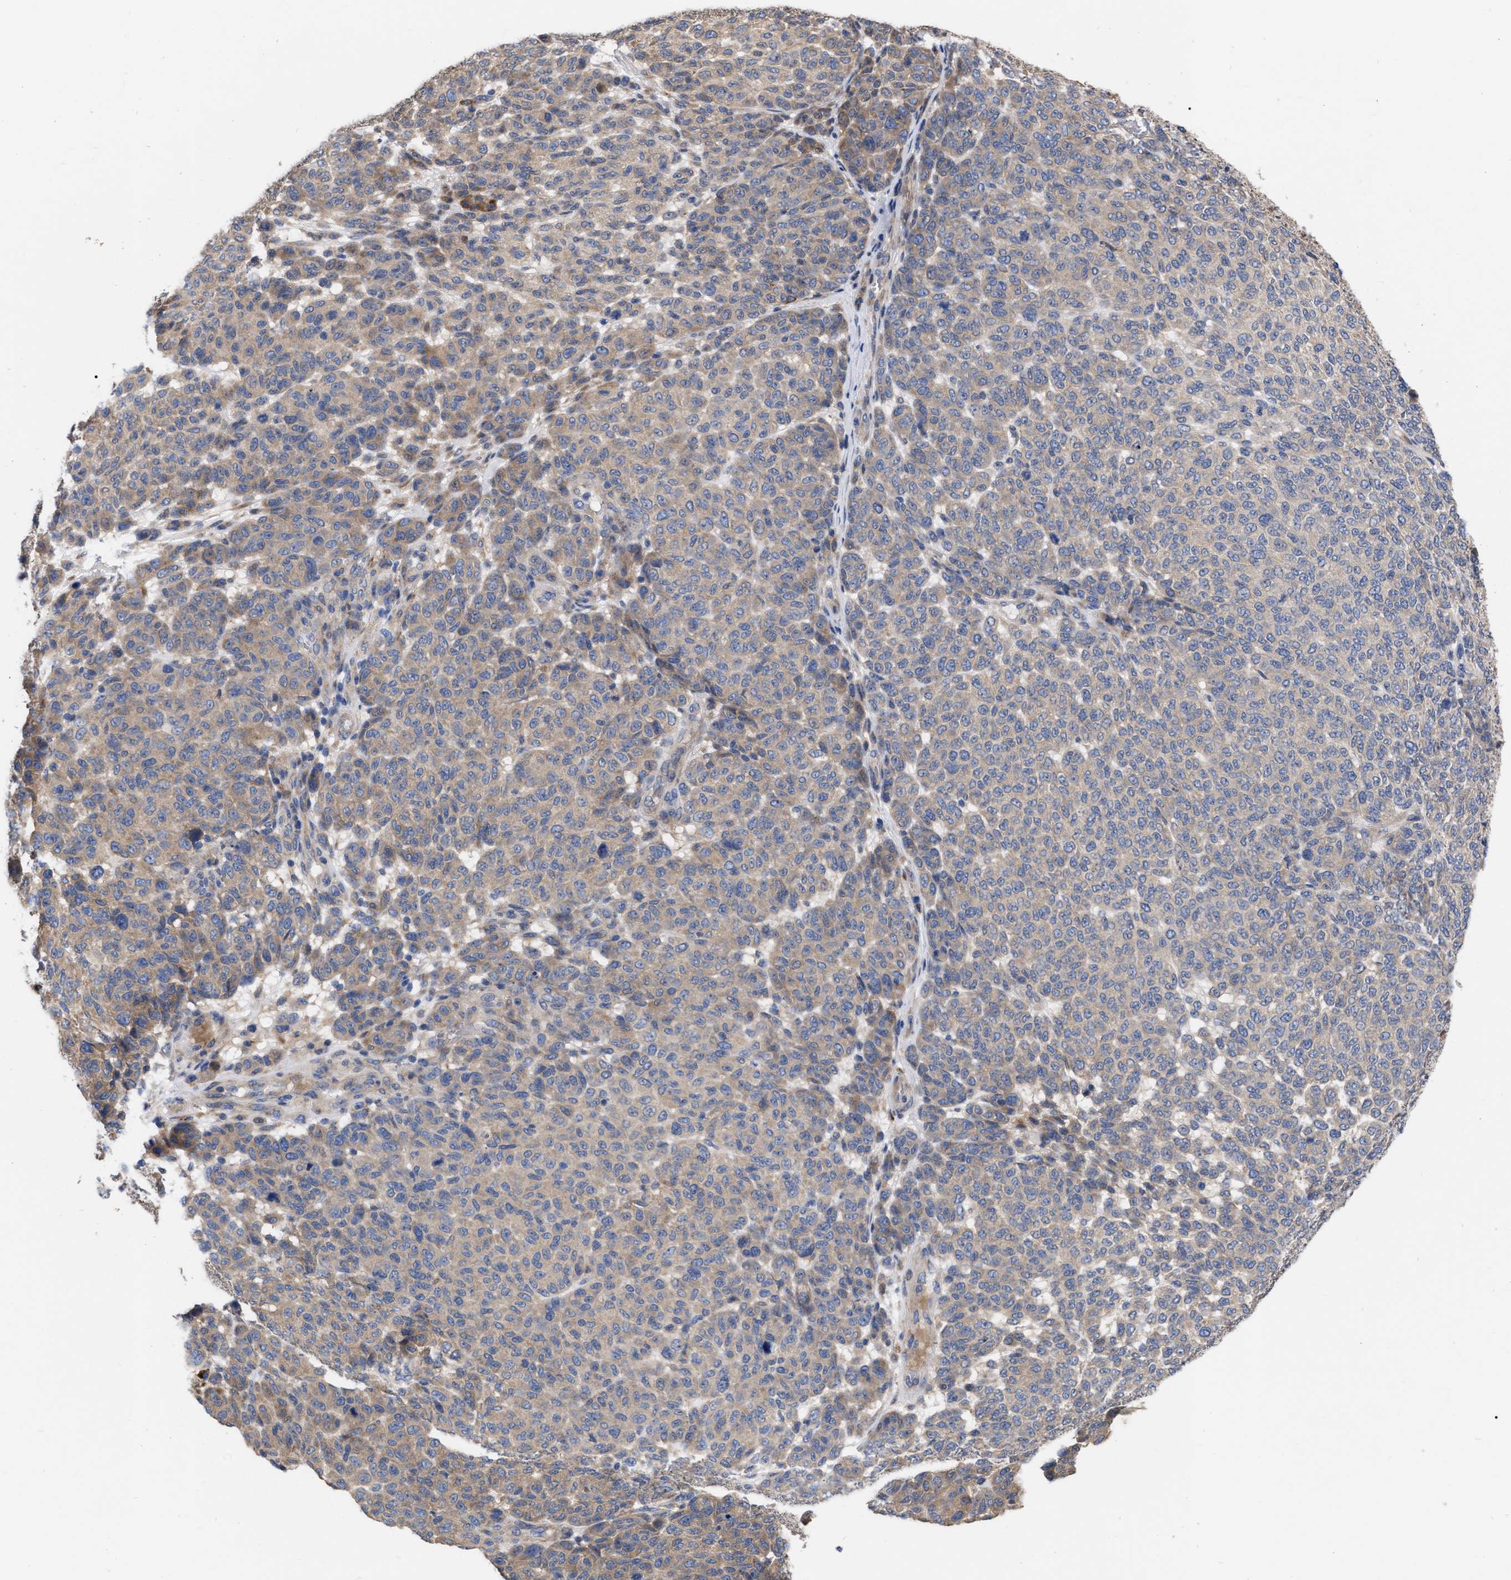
{"staining": {"intensity": "weak", "quantity": "<25%", "location": "cytoplasmic/membranous"}, "tissue": "melanoma", "cell_type": "Tumor cells", "image_type": "cancer", "snomed": [{"axis": "morphology", "description": "Malignant melanoma, NOS"}, {"axis": "topography", "description": "Skin"}], "caption": "Tumor cells show no significant protein expression in melanoma. The staining was performed using DAB to visualize the protein expression in brown, while the nuclei were stained in blue with hematoxylin (Magnification: 20x).", "gene": "MLST8", "patient": {"sex": "male", "age": 59}}